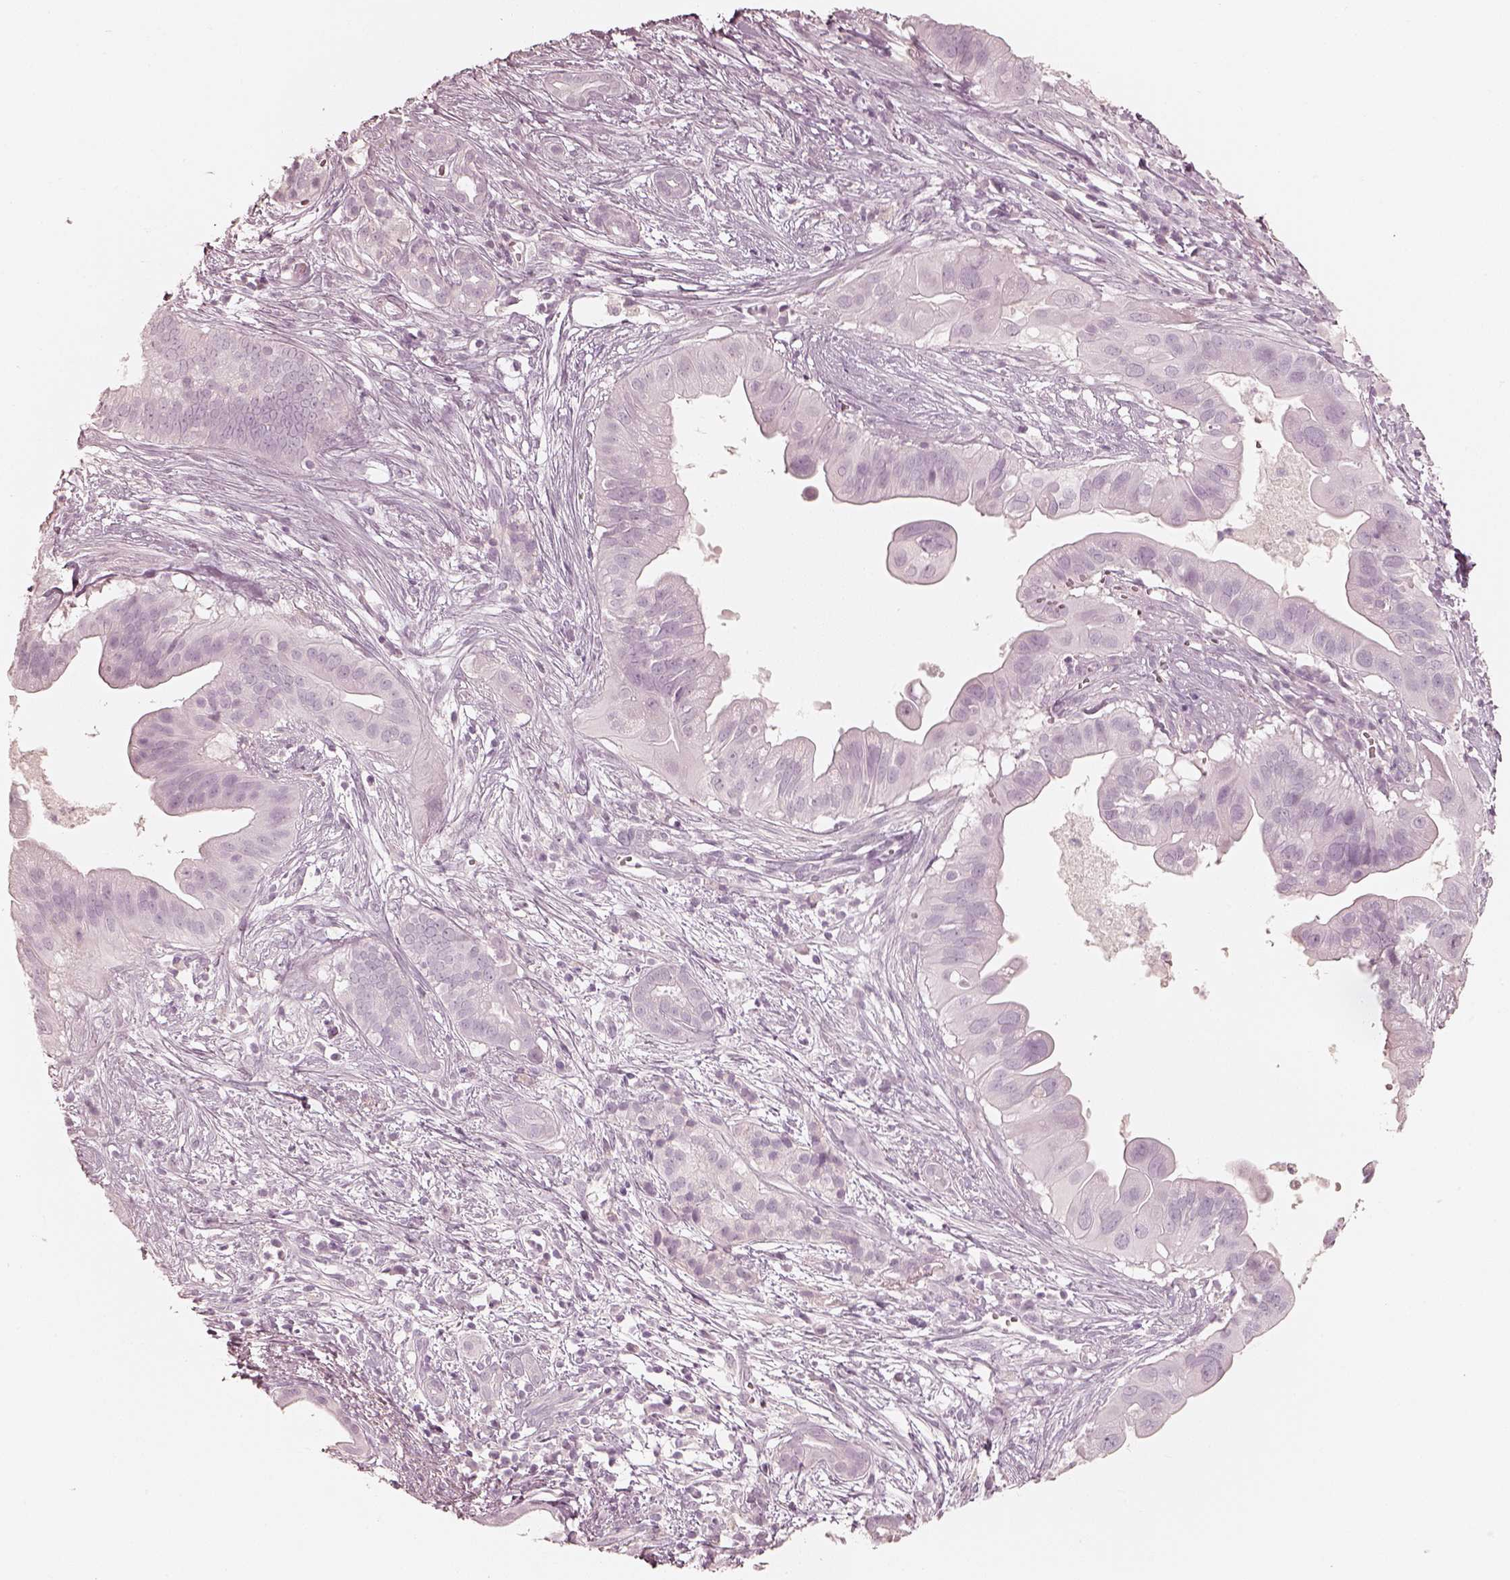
{"staining": {"intensity": "negative", "quantity": "none", "location": "none"}, "tissue": "pancreatic cancer", "cell_type": "Tumor cells", "image_type": "cancer", "snomed": [{"axis": "morphology", "description": "Adenocarcinoma, NOS"}, {"axis": "topography", "description": "Pancreas"}], "caption": "Adenocarcinoma (pancreatic) was stained to show a protein in brown. There is no significant positivity in tumor cells.", "gene": "KRT82", "patient": {"sex": "male", "age": 61}}